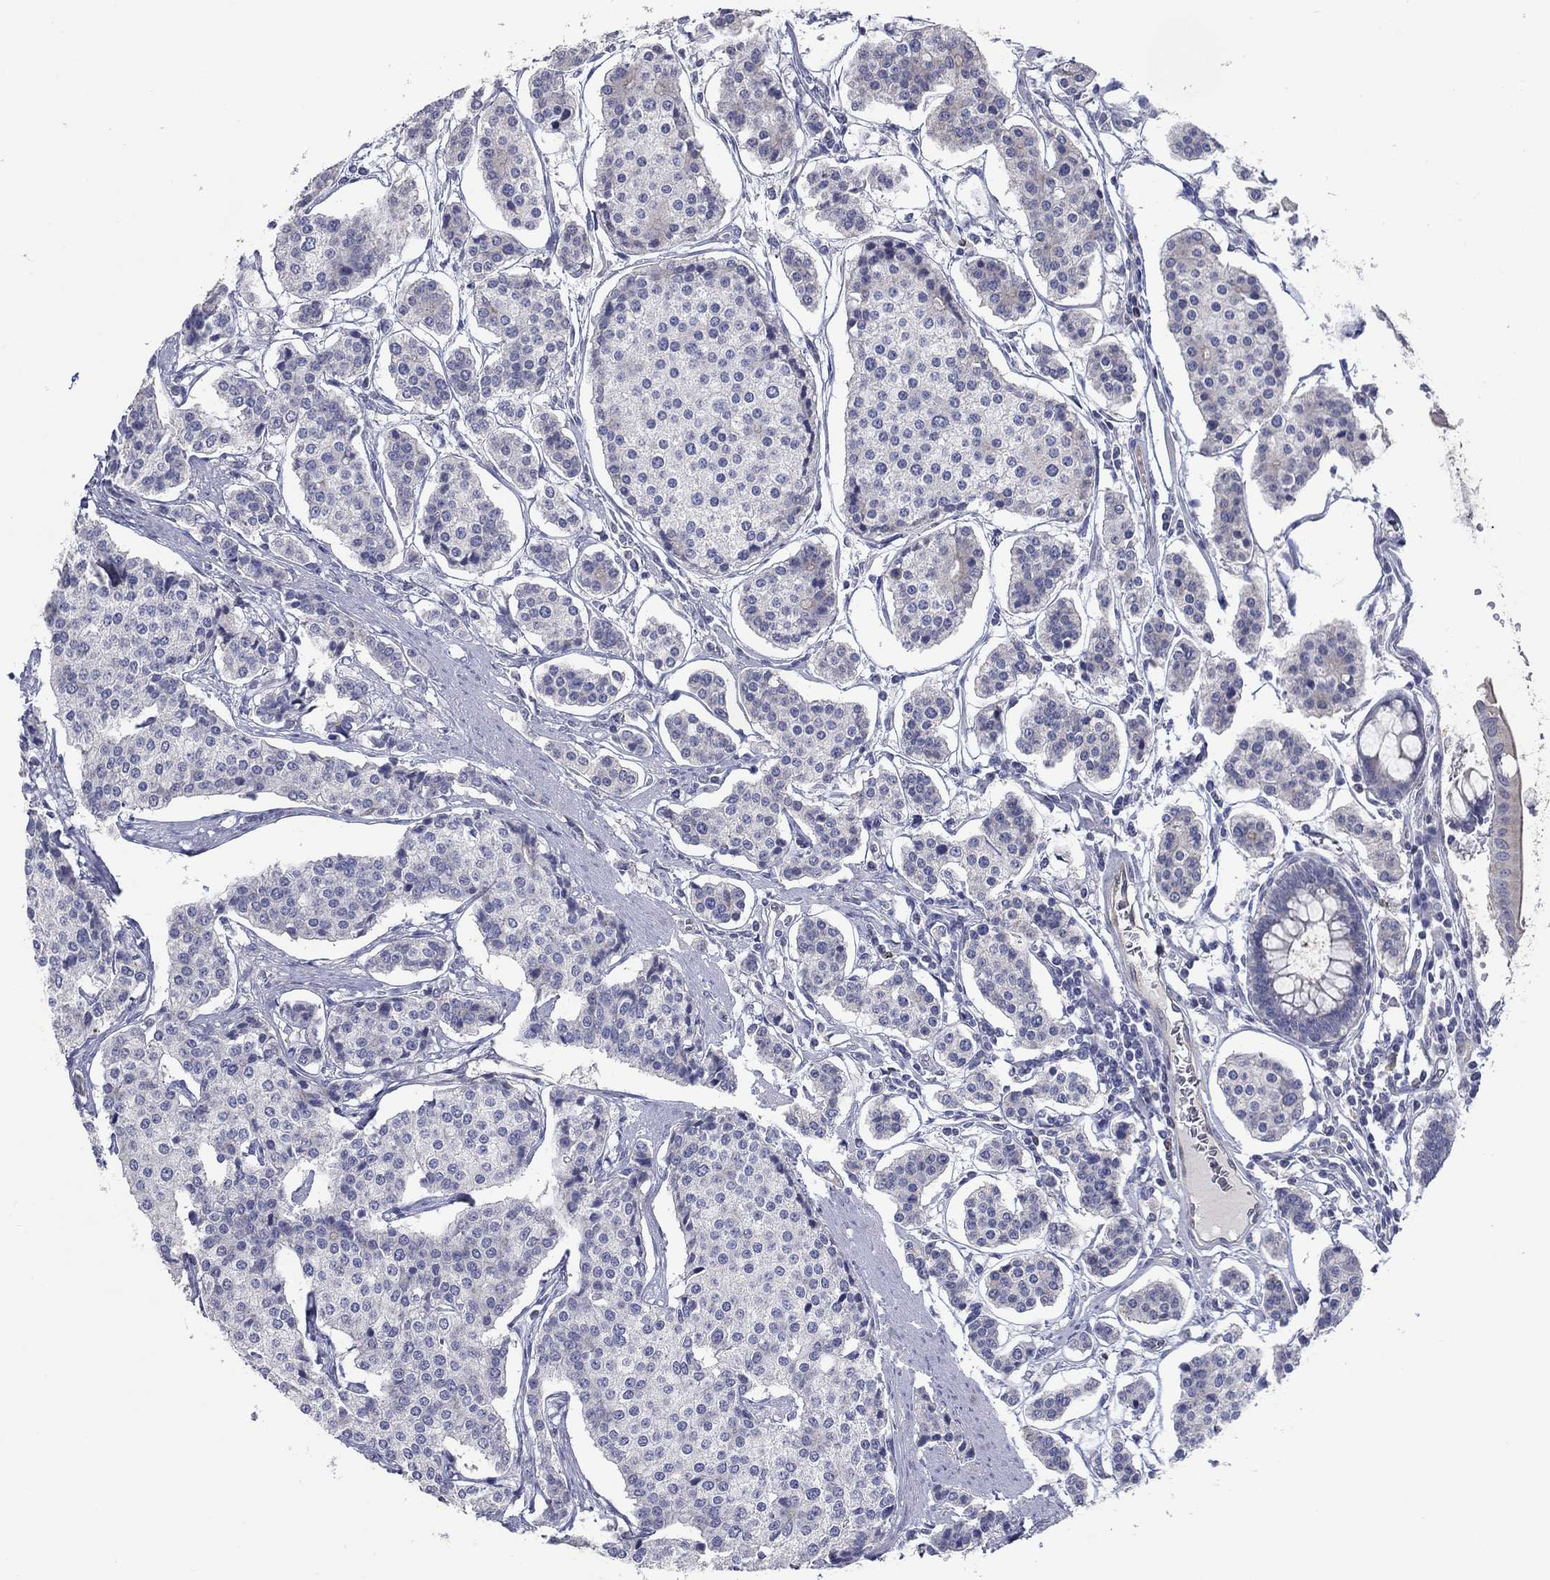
{"staining": {"intensity": "negative", "quantity": "none", "location": "none"}, "tissue": "carcinoid", "cell_type": "Tumor cells", "image_type": "cancer", "snomed": [{"axis": "morphology", "description": "Carcinoid, malignant, NOS"}, {"axis": "topography", "description": "Small intestine"}], "caption": "DAB immunohistochemical staining of carcinoid reveals no significant staining in tumor cells.", "gene": "ERMP1", "patient": {"sex": "female", "age": 65}}